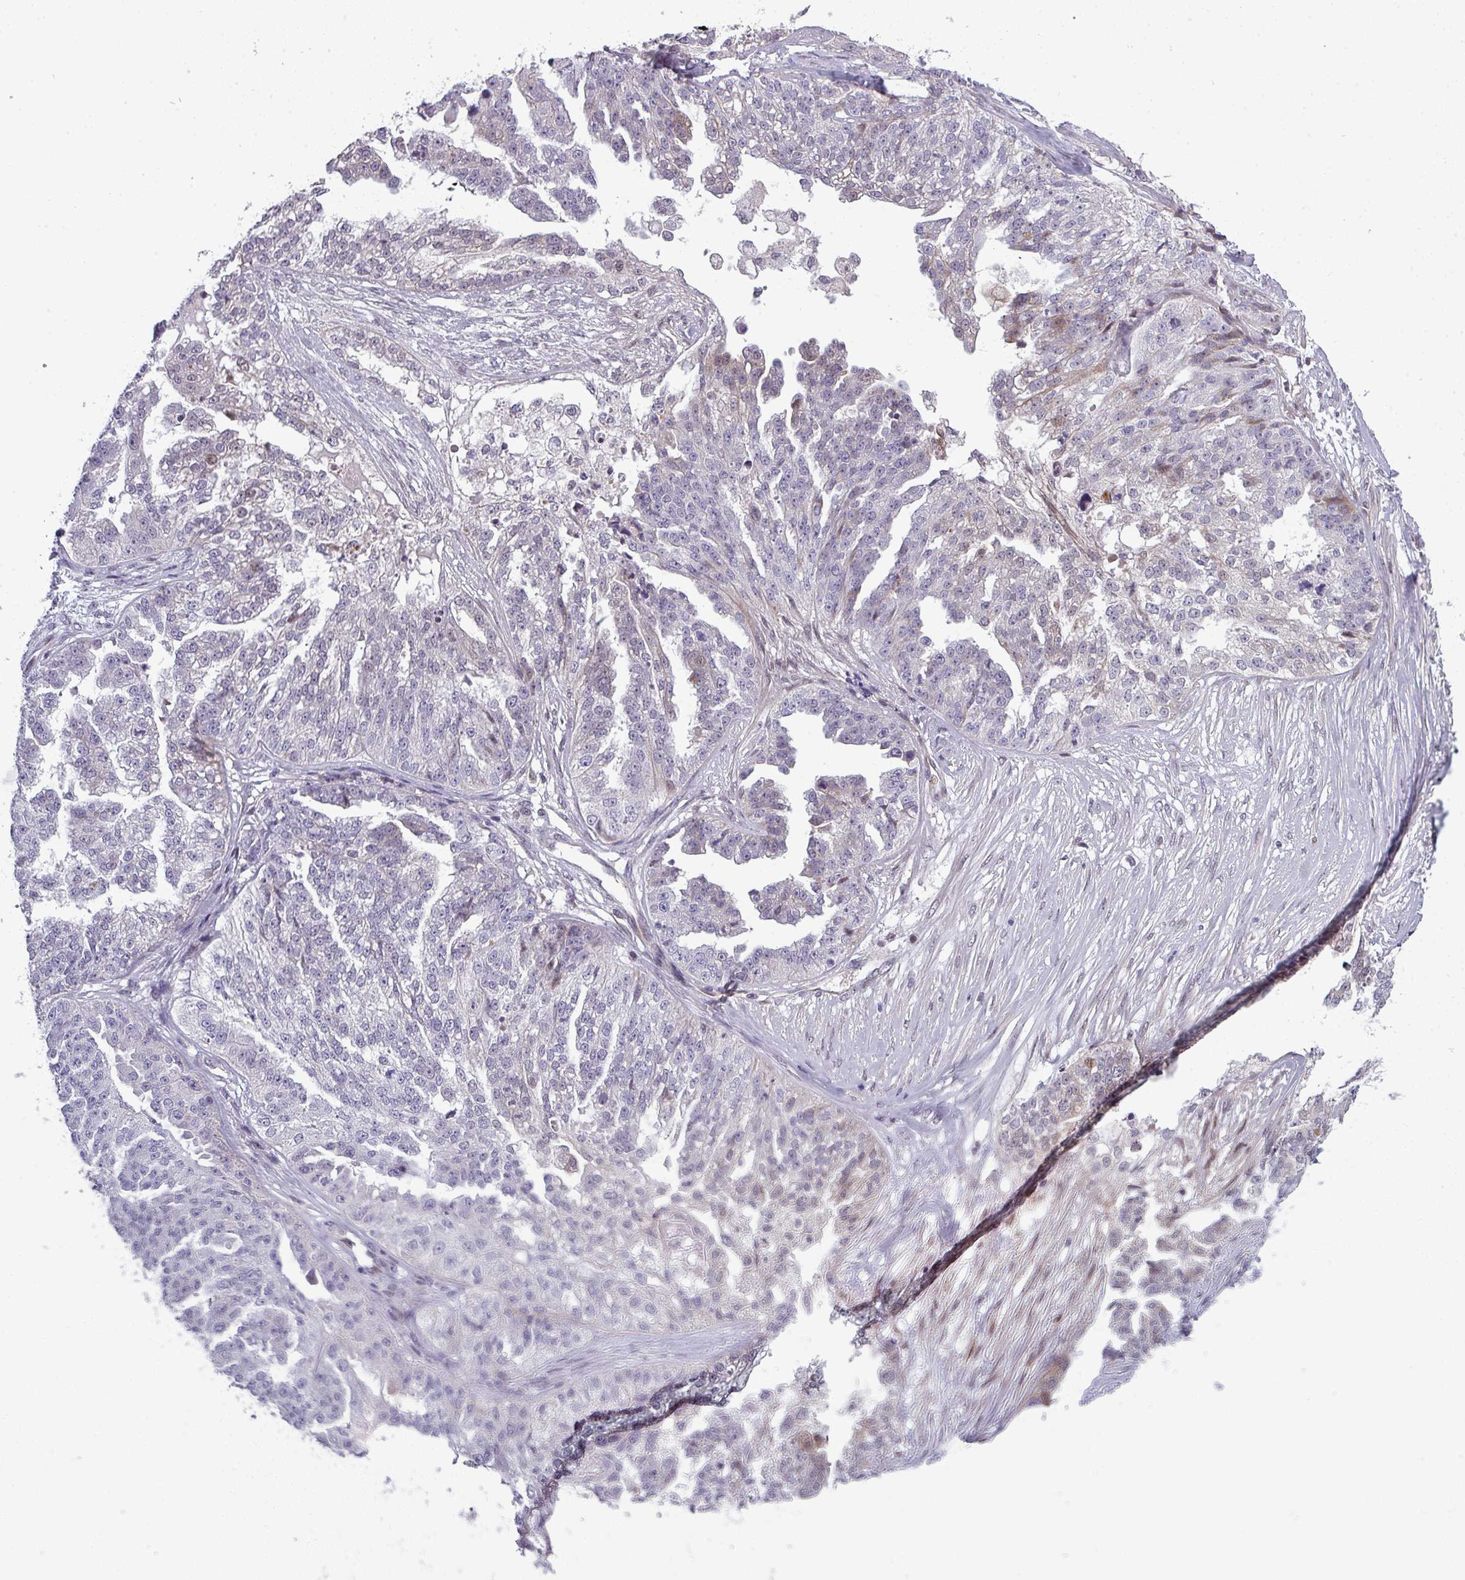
{"staining": {"intensity": "weak", "quantity": "<25%", "location": "cytoplasmic/membranous,nuclear"}, "tissue": "ovarian cancer", "cell_type": "Tumor cells", "image_type": "cancer", "snomed": [{"axis": "morphology", "description": "Cystadenocarcinoma, serous, NOS"}, {"axis": "topography", "description": "Ovary"}], "caption": "Human ovarian cancer (serous cystadenocarcinoma) stained for a protein using immunohistochemistry displays no positivity in tumor cells.", "gene": "PRAMEF12", "patient": {"sex": "female", "age": 58}}